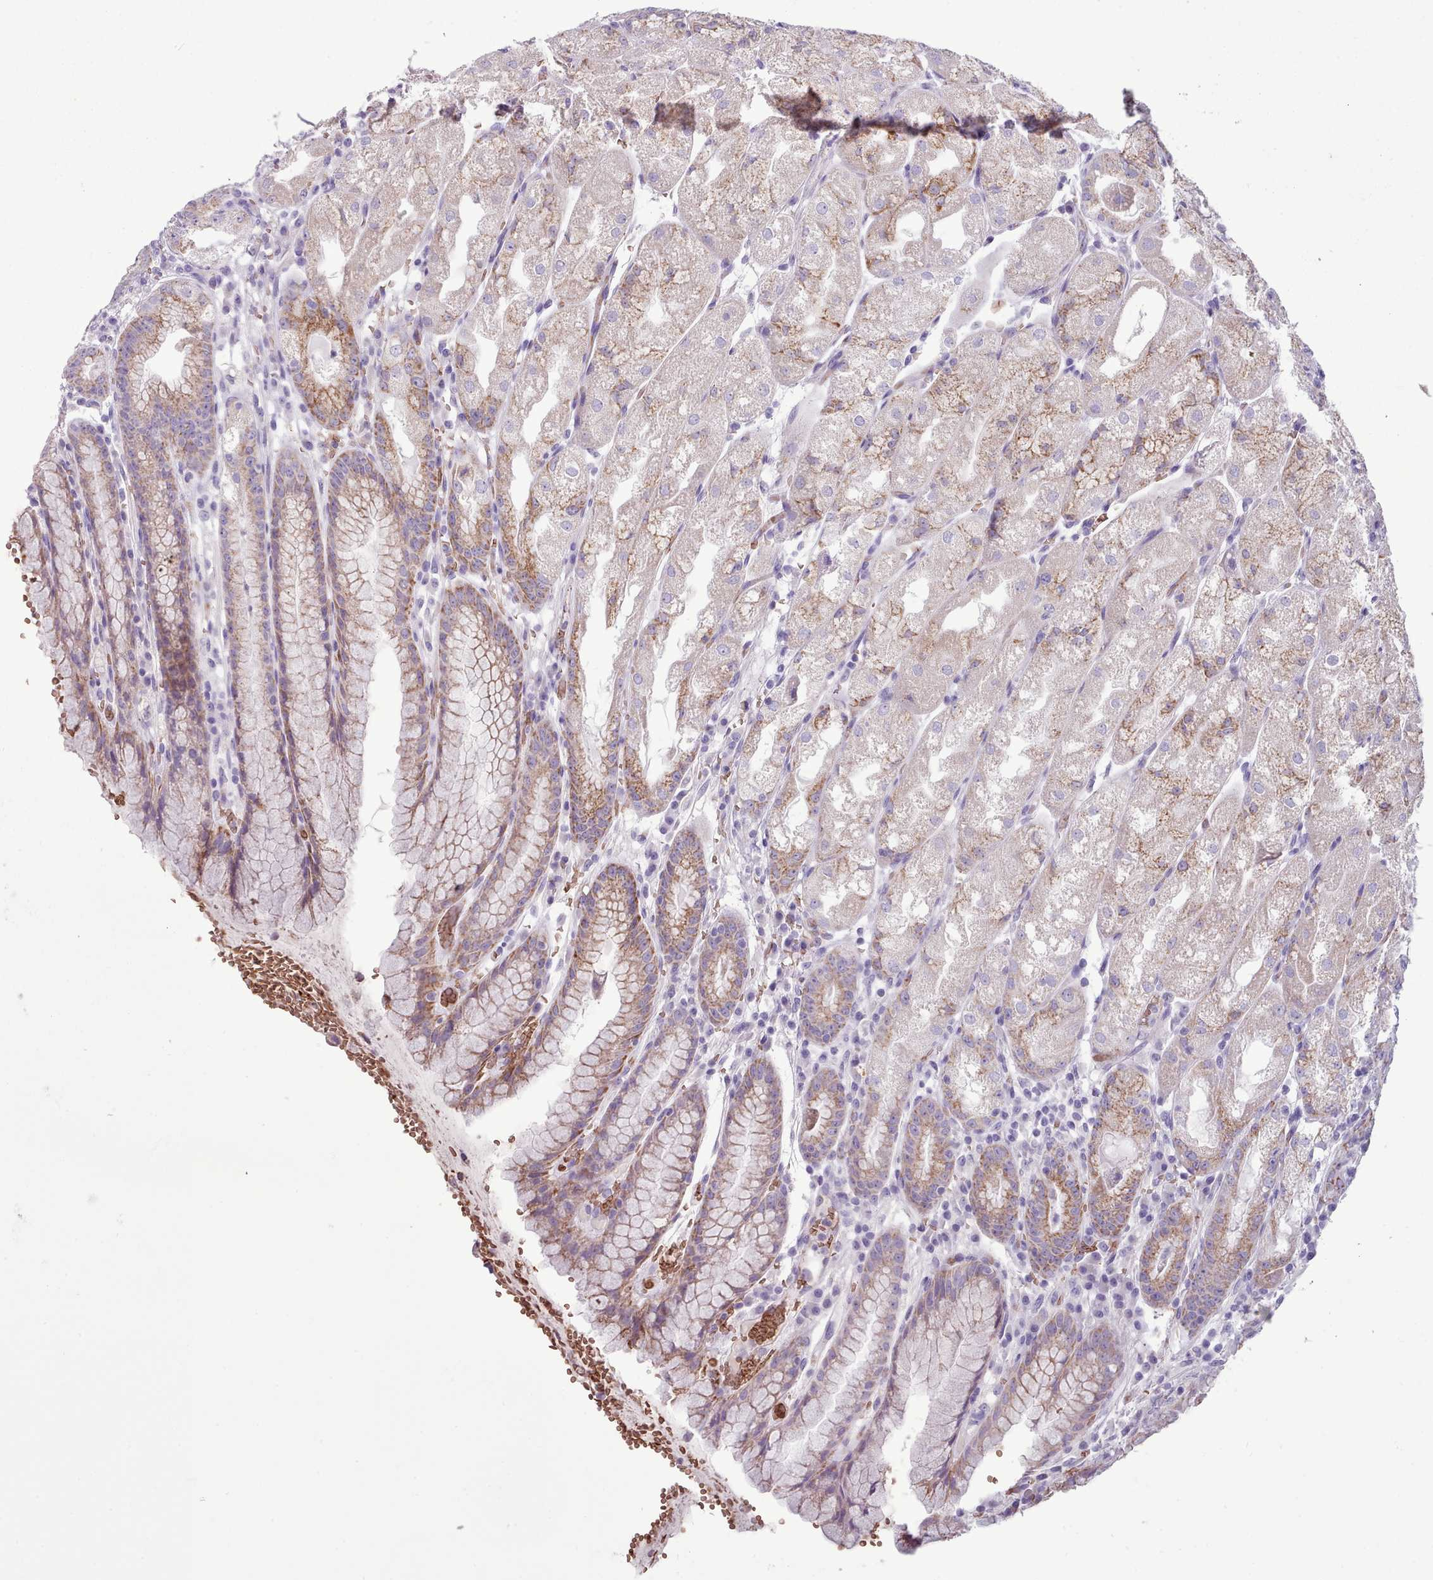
{"staining": {"intensity": "moderate", "quantity": "25%-75%", "location": "cytoplasmic/membranous"}, "tissue": "stomach", "cell_type": "Glandular cells", "image_type": "normal", "snomed": [{"axis": "morphology", "description": "Normal tissue, NOS"}, {"axis": "topography", "description": "Stomach, upper"}], "caption": "Immunohistochemistry photomicrograph of normal stomach: stomach stained using immunohistochemistry (IHC) reveals medium levels of moderate protein expression localized specifically in the cytoplasmic/membranous of glandular cells, appearing as a cytoplasmic/membranous brown color.", "gene": "AK4P3", "patient": {"sex": "male", "age": 52}}